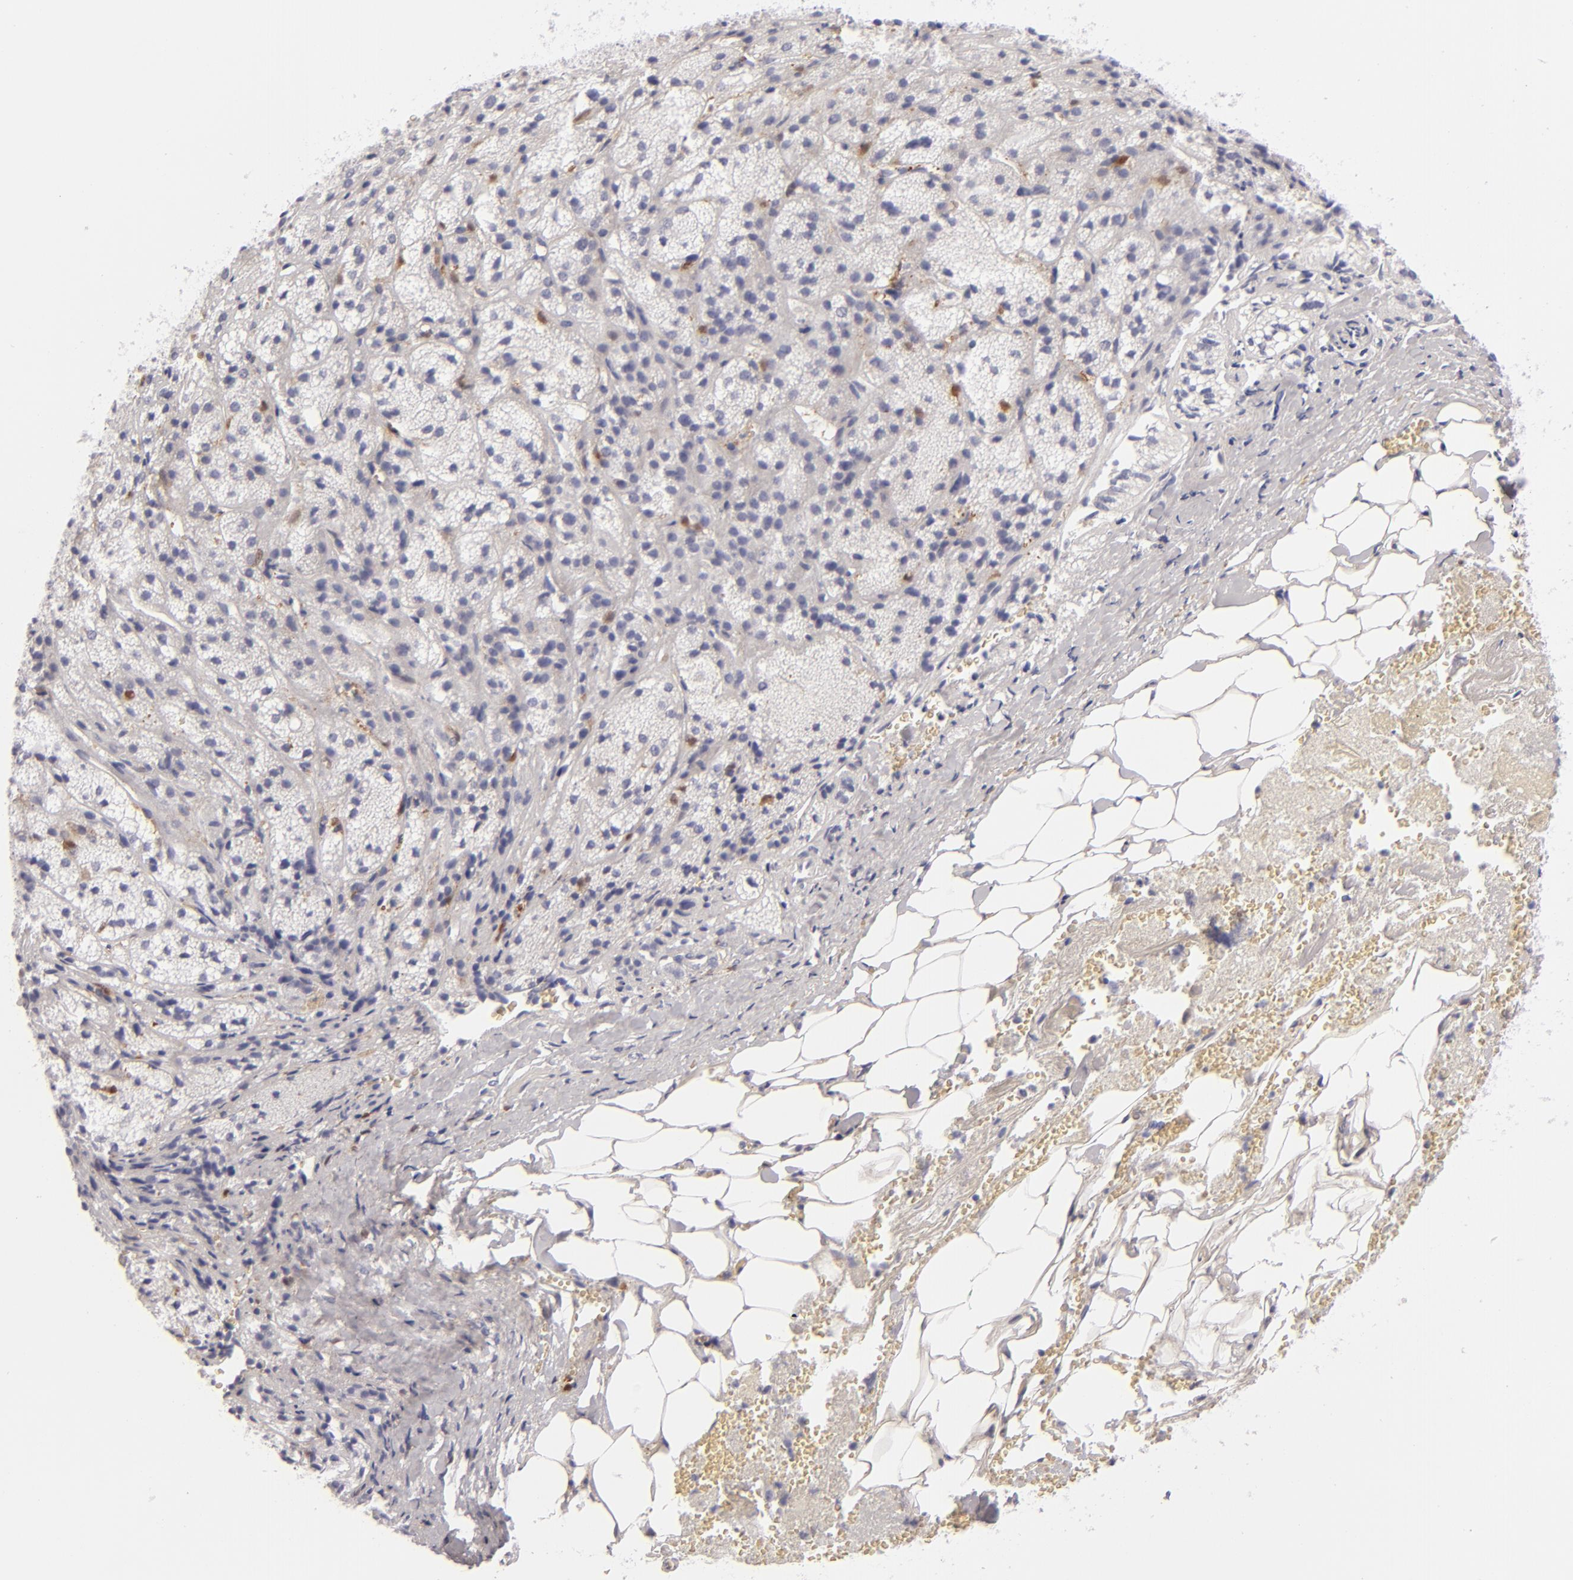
{"staining": {"intensity": "negative", "quantity": "none", "location": "none"}, "tissue": "adrenal gland", "cell_type": "Glandular cells", "image_type": "normal", "snomed": [{"axis": "morphology", "description": "Normal tissue, NOS"}, {"axis": "topography", "description": "Adrenal gland"}], "caption": "Protein analysis of normal adrenal gland displays no significant expression in glandular cells. The staining is performed using DAB (3,3'-diaminobenzidine) brown chromogen with nuclei counter-stained in using hematoxylin.", "gene": "F13A1", "patient": {"sex": "female", "age": 71}}